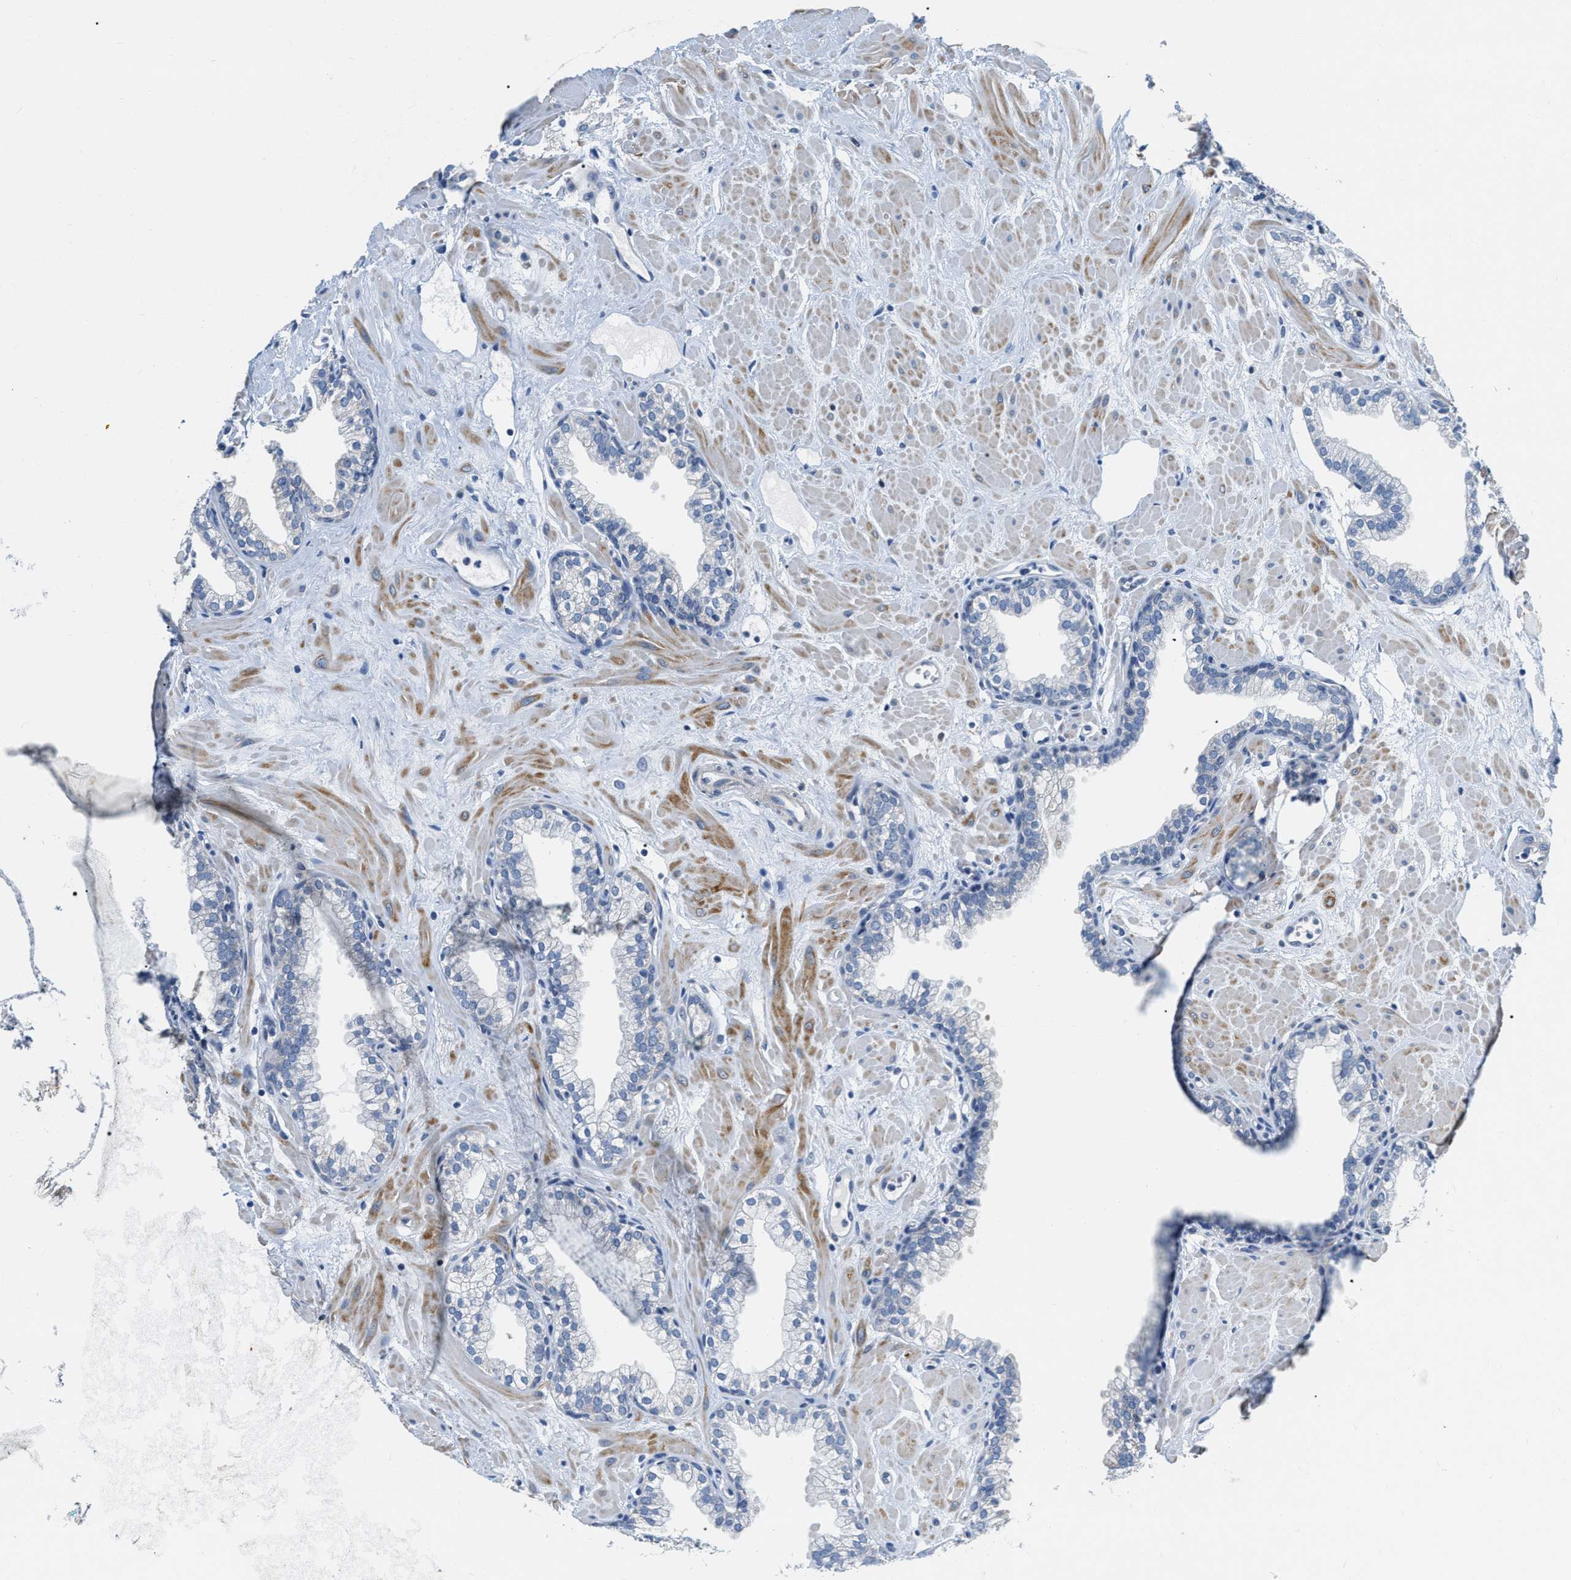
{"staining": {"intensity": "negative", "quantity": "none", "location": "none"}, "tissue": "prostate", "cell_type": "Glandular cells", "image_type": "normal", "snomed": [{"axis": "morphology", "description": "Normal tissue, NOS"}, {"axis": "morphology", "description": "Urothelial carcinoma, Low grade"}, {"axis": "topography", "description": "Urinary bladder"}, {"axis": "topography", "description": "Prostate"}], "caption": "Glandular cells are negative for brown protein staining in benign prostate. Nuclei are stained in blue.", "gene": "EIF2AK2", "patient": {"sex": "male", "age": 60}}